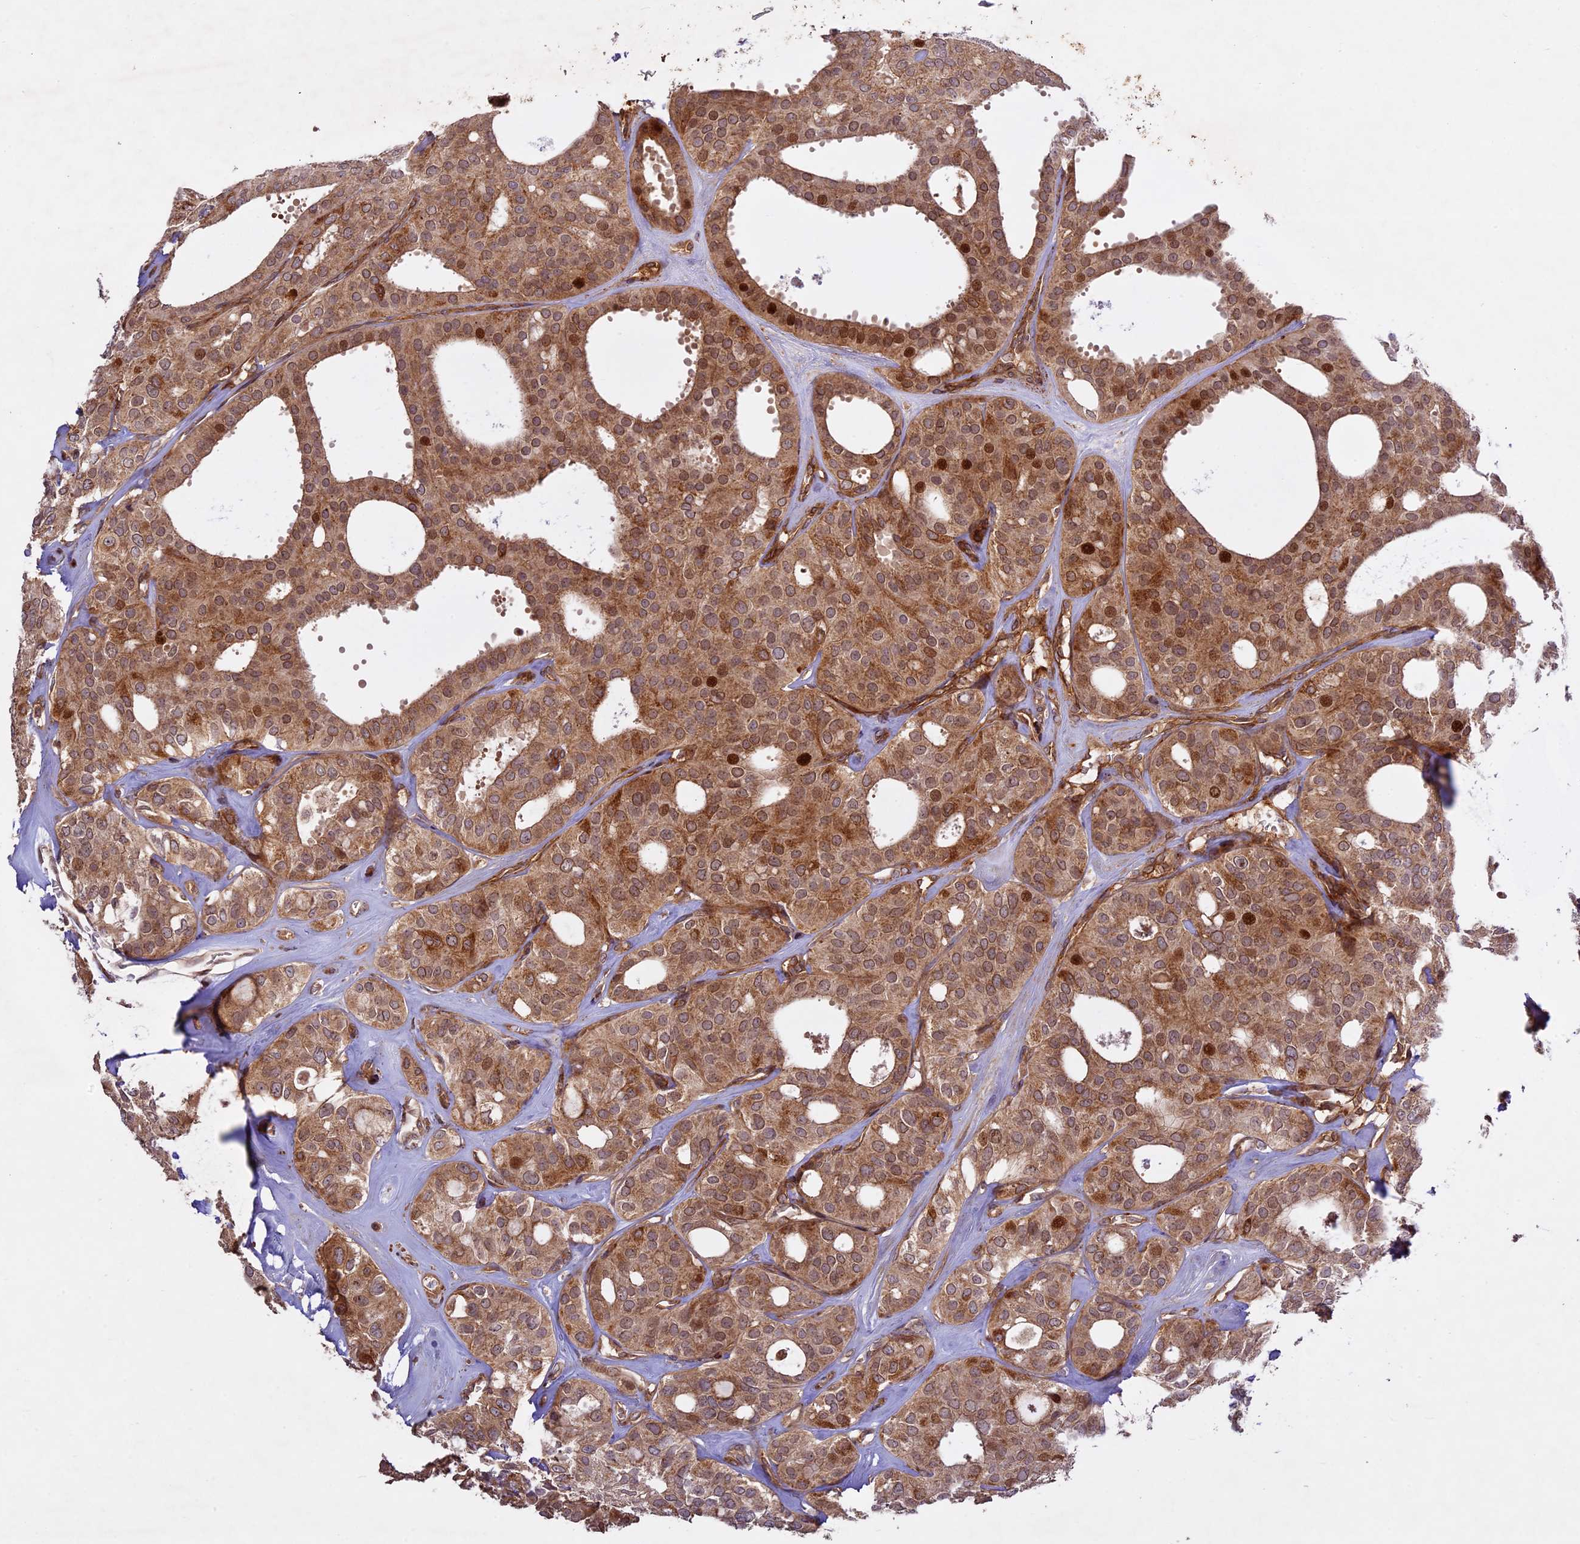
{"staining": {"intensity": "moderate", "quantity": ">75%", "location": "cytoplasmic/membranous,nuclear"}, "tissue": "thyroid cancer", "cell_type": "Tumor cells", "image_type": "cancer", "snomed": [{"axis": "morphology", "description": "Follicular adenoma carcinoma, NOS"}, {"axis": "topography", "description": "Thyroid gland"}], "caption": "Immunohistochemistry (IHC) micrograph of thyroid cancer stained for a protein (brown), which demonstrates medium levels of moderate cytoplasmic/membranous and nuclear positivity in approximately >75% of tumor cells.", "gene": "DGKH", "patient": {"sex": "male", "age": 75}}